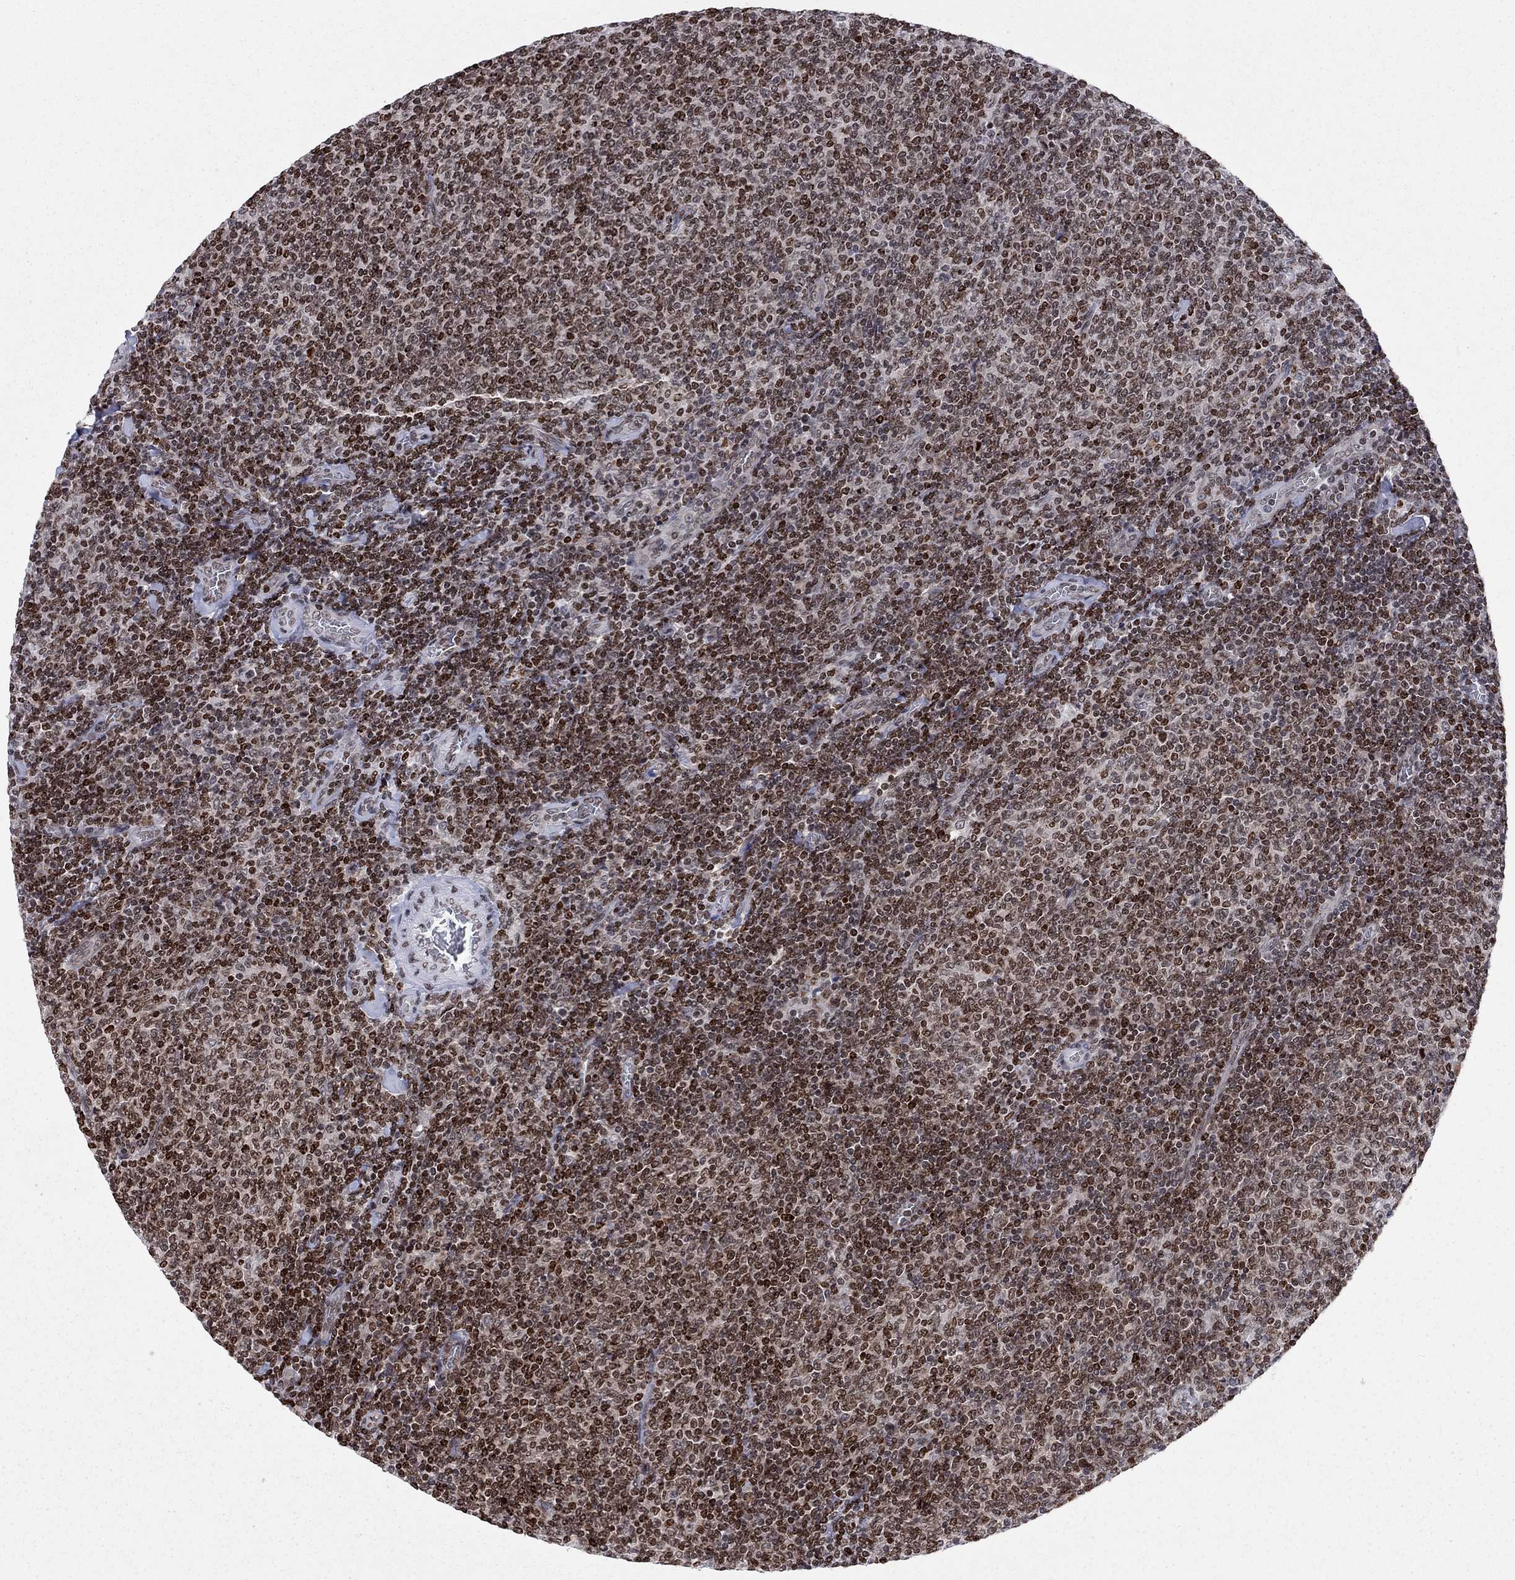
{"staining": {"intensity": "strong", "quantity": "25%-75%", "location": "nuclear"}, "tissue": "lymphoma", "cell_type": "Tumor cells", "image_type": "cancer", "snomed": [{"axis": "morphology", "description": "Malignant lymphoma, non-Hodgkin's type, Low grade"}, {"axis": "topography", "description": "Lymph node"}], "caption": "IHC (DAB) staining of human low-grade malignant lymphoma, non-Hodgkin's type reveals strong nuclear protein staining in about 25%-75% of tumor cells. (DAB = brown stain, brightfield microscopy at high magnification).", "gene": "H2AX", "patient": {"sex": "male", "age": 52}}